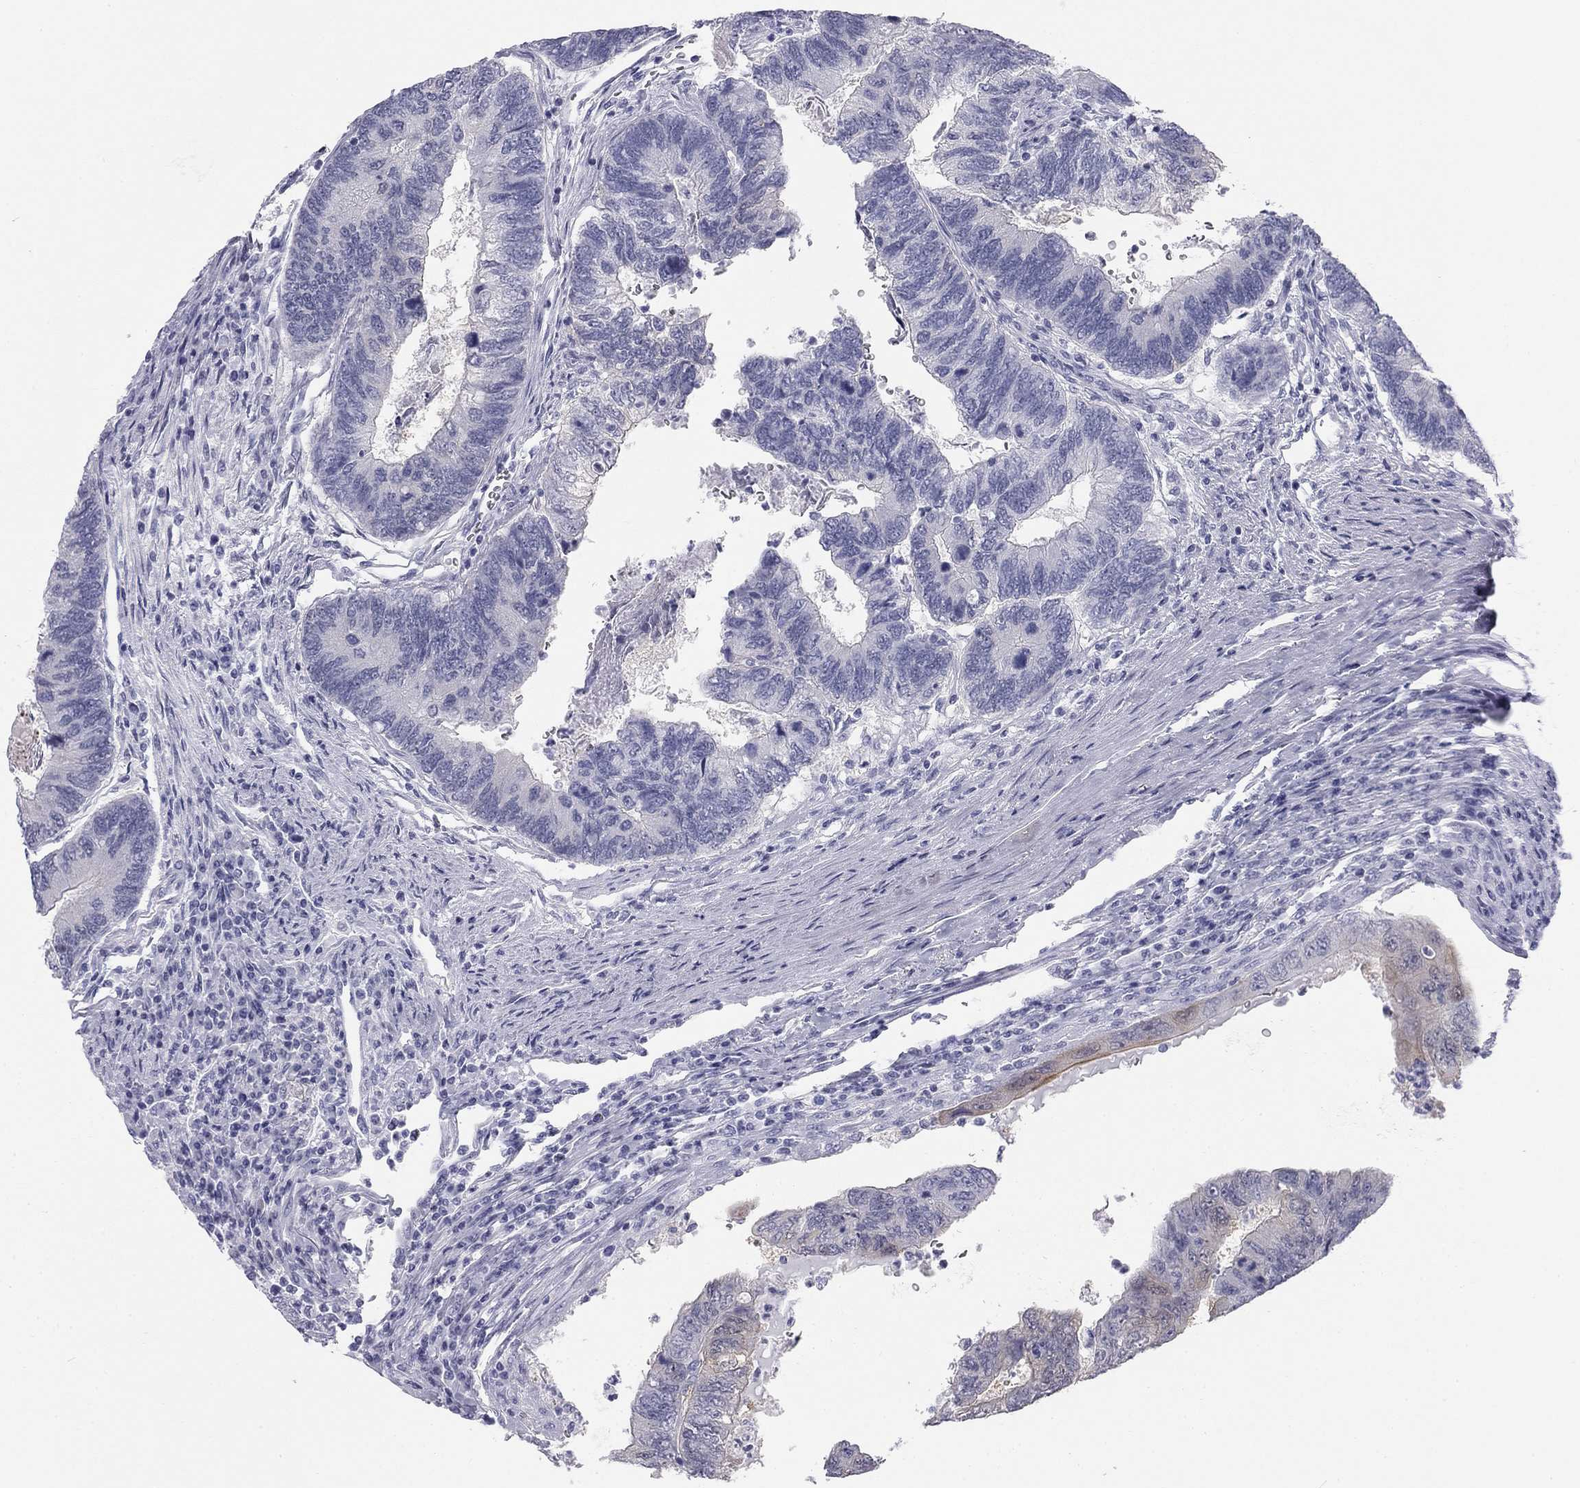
{"staining": {"intensity": "weak", "quantity": "<25%", "location": "cytoplasmic/membranous"}, "tissue": "colorectal cancer", "cell_type": "Tumor cells", "image_type": "cancer", "snomed": [{"axis": "morphology", "description": "Adenocarcinoma, NOS"}, {"axis": "topography", "description": "Colon"}], "caption": "An immunohistochemistry histopathology image of colorectal adenocarcinoma is shown. There is no staining in tumor cells of colorectal adenocarcinoma.", "gene": "SULT2B1", "patient": {"sex": "female", "age": 67}}